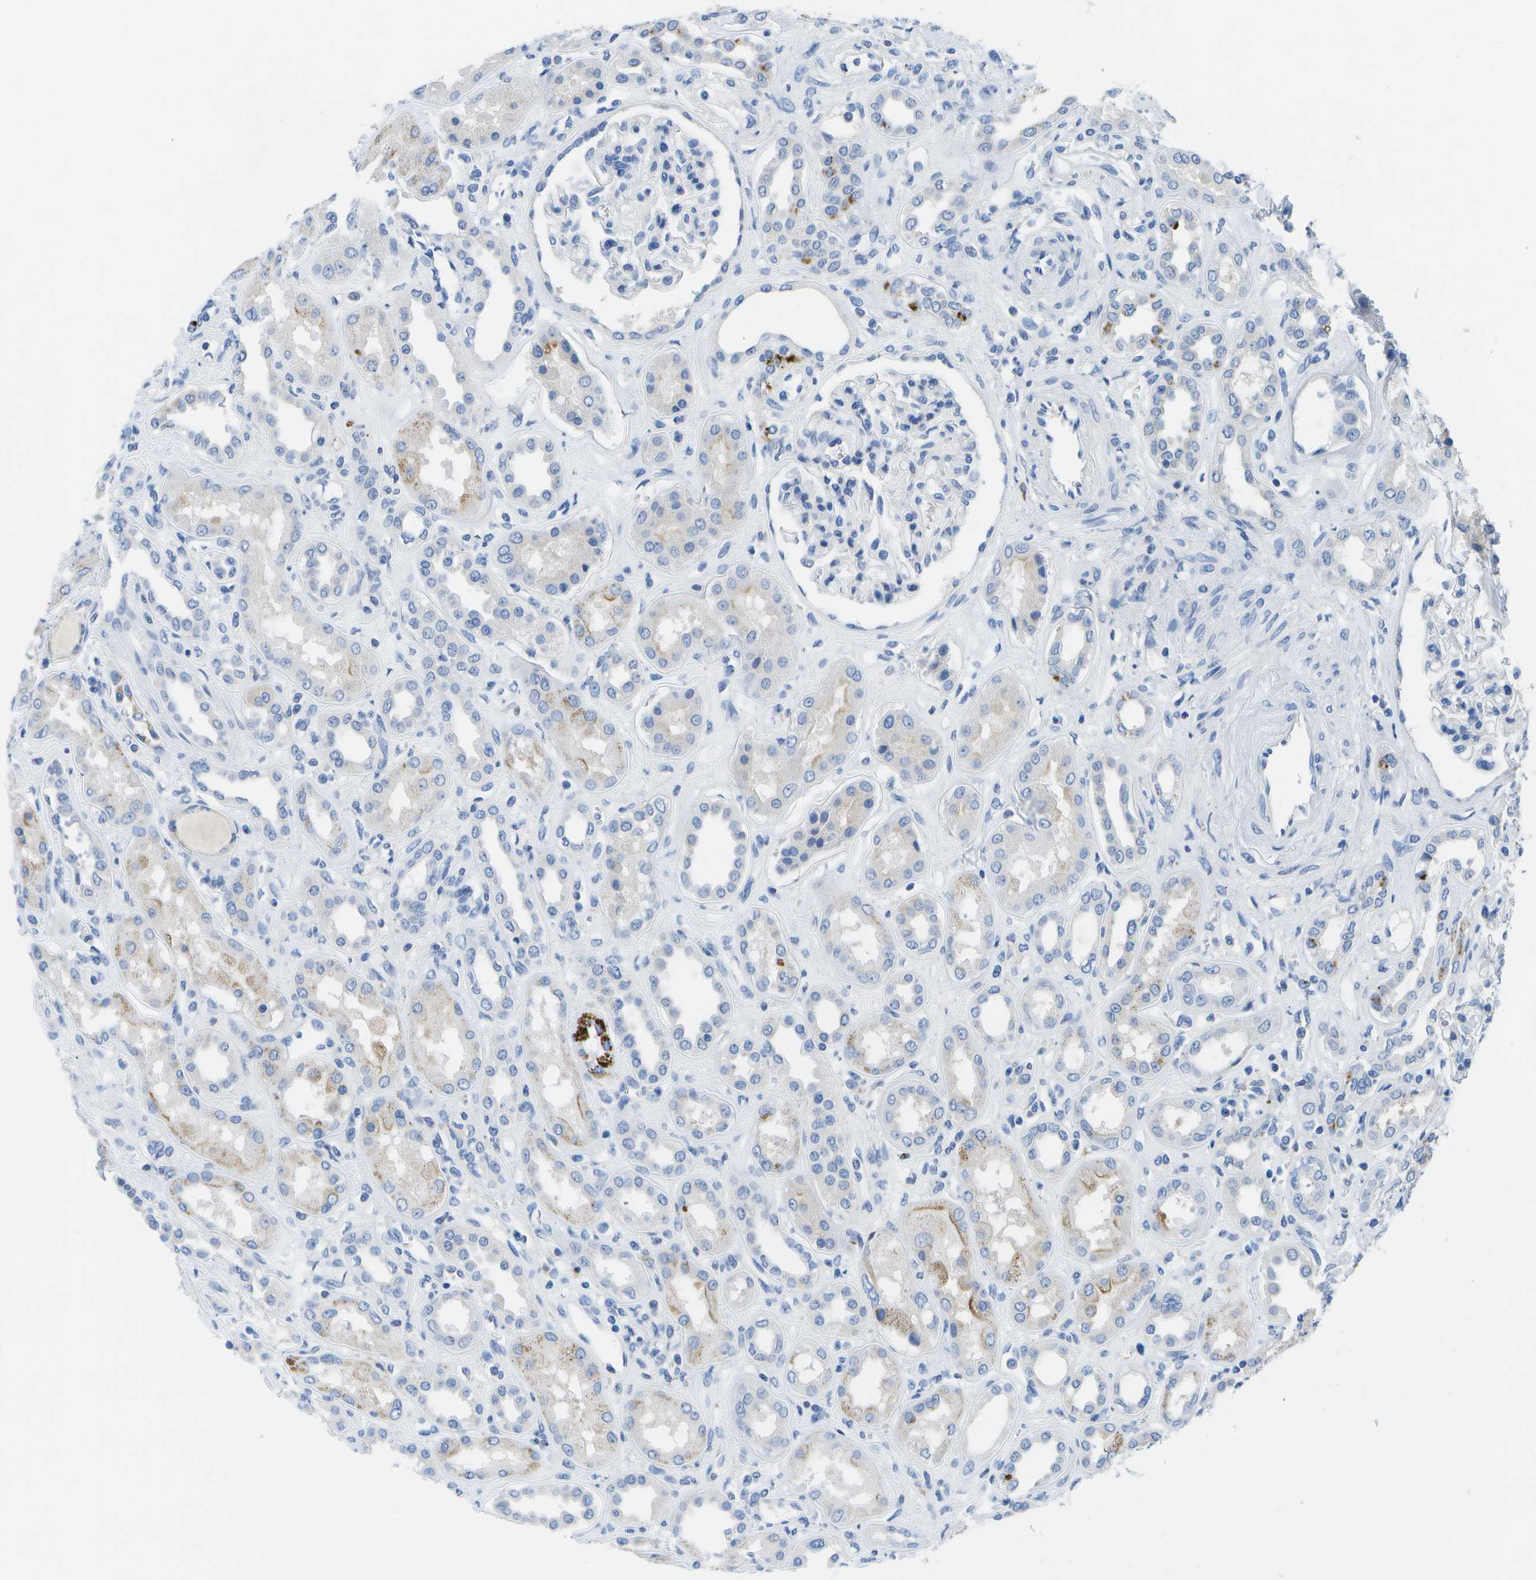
{"staining": {"intensity": "negative", "quantity": "none", "location": "none"}, "tissue": "kidney", "cell_type": "Cells in glomeruli", "image_type": "normal", "snomed": [{"axis": "morphology", "description": "Normal tissue, NOS"}, {"axis": "topography", "description": "Kidney"}], "caption": "Immunohistochemistry of benign kidney shows no expression in cells in glomeruli.", "gene": "MS4A1", "patient": {"sex": "male", "age": 59}}